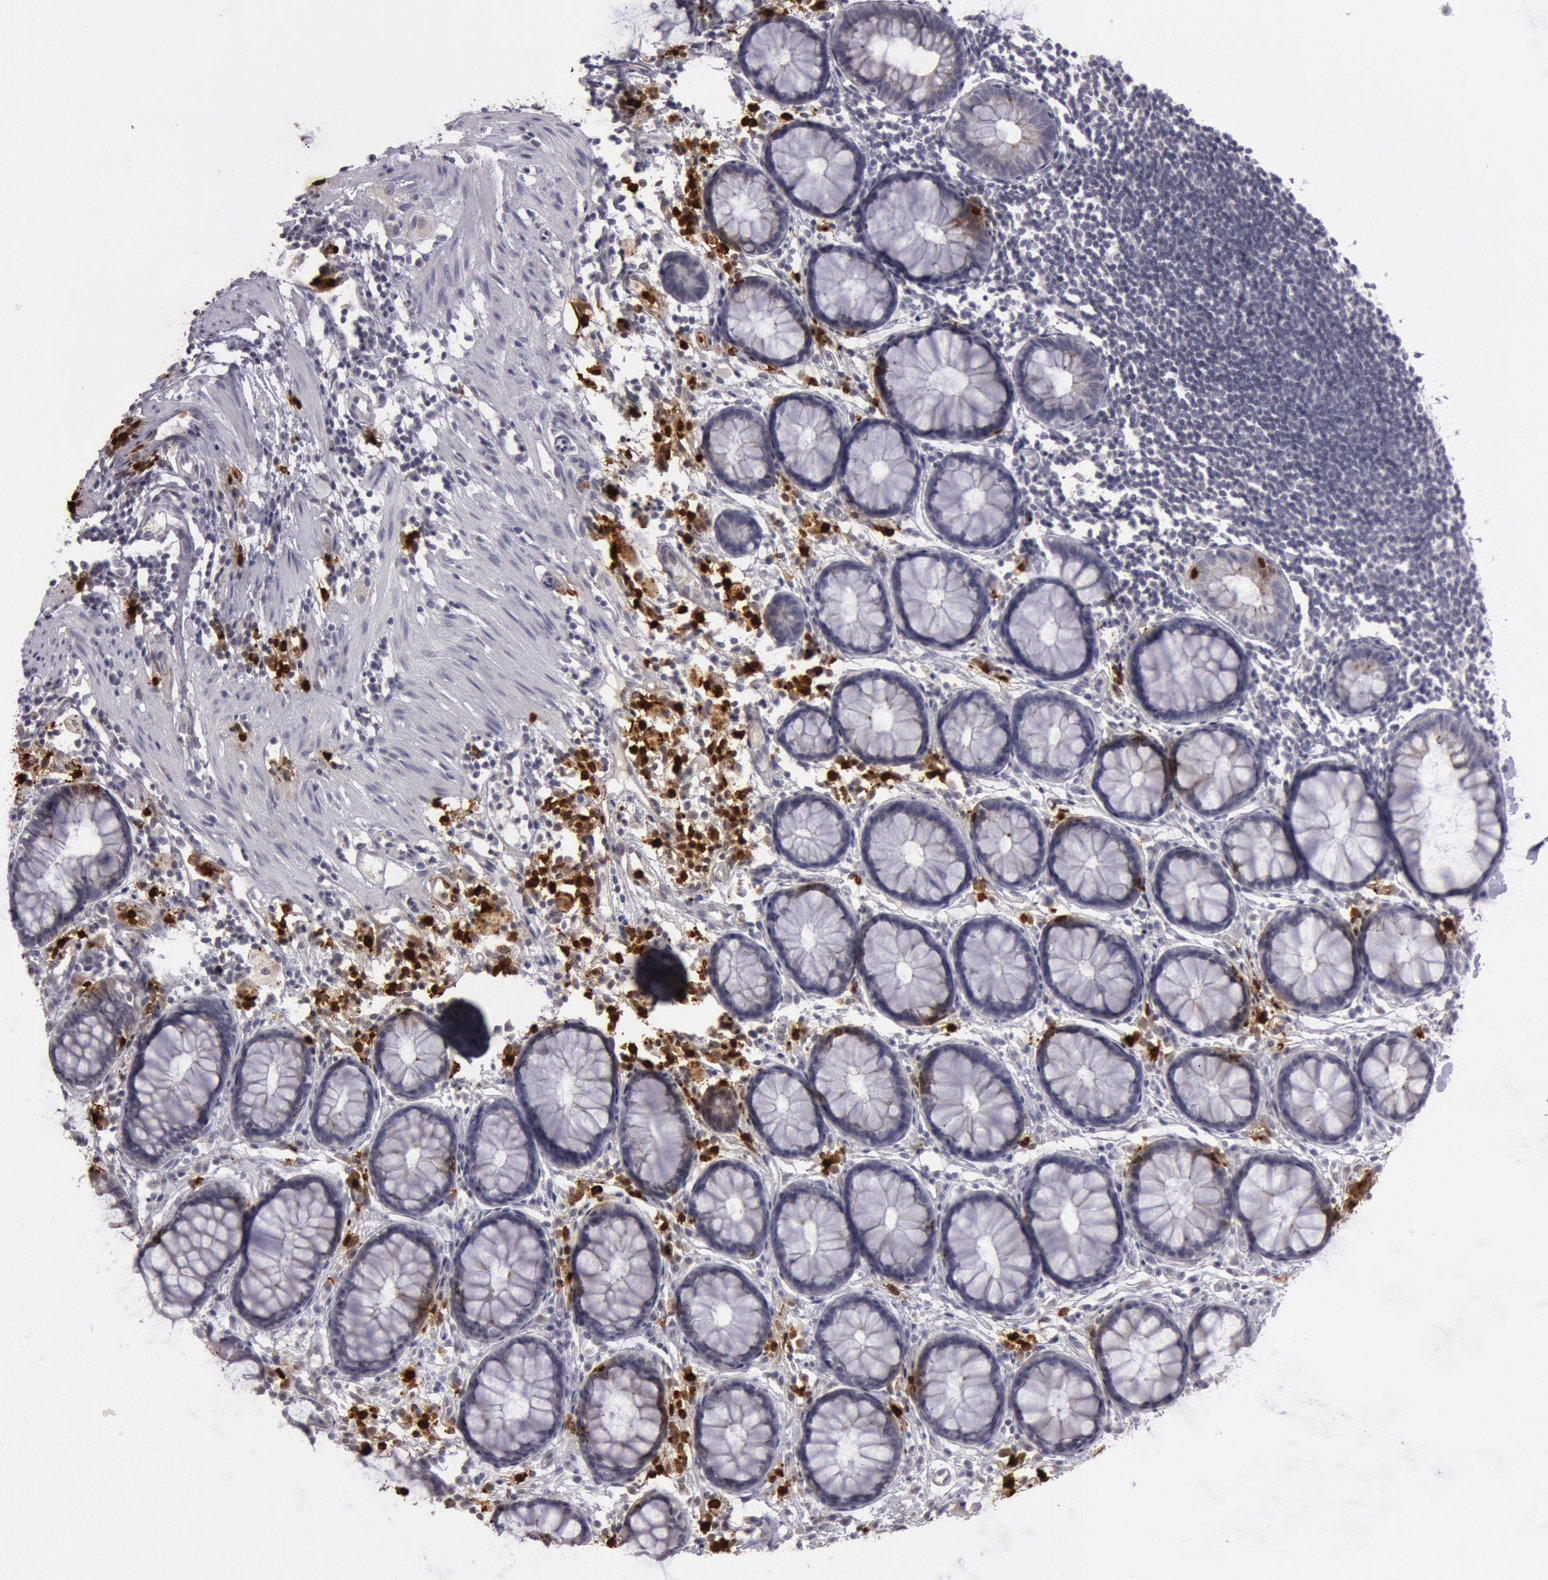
{"staining": {"intensity": "negative", "quantity": "none", "location": "none"}, "tissue": "rectum", "cell_type": "Glandular cells", "image_type": "normal", "snomed": [{"axis": "morphology", "description": "Normal tissue, NOS"}, {"axis": "topography", "description": "Rectum"}], "caption": "A high-resolution photomicrograph shows immunohistochemistry staining of normal rectum, which displays no significant positivity in glandular cells.", "gene": "KDM6A", "patient": {"sex": "female", "age": 66}}